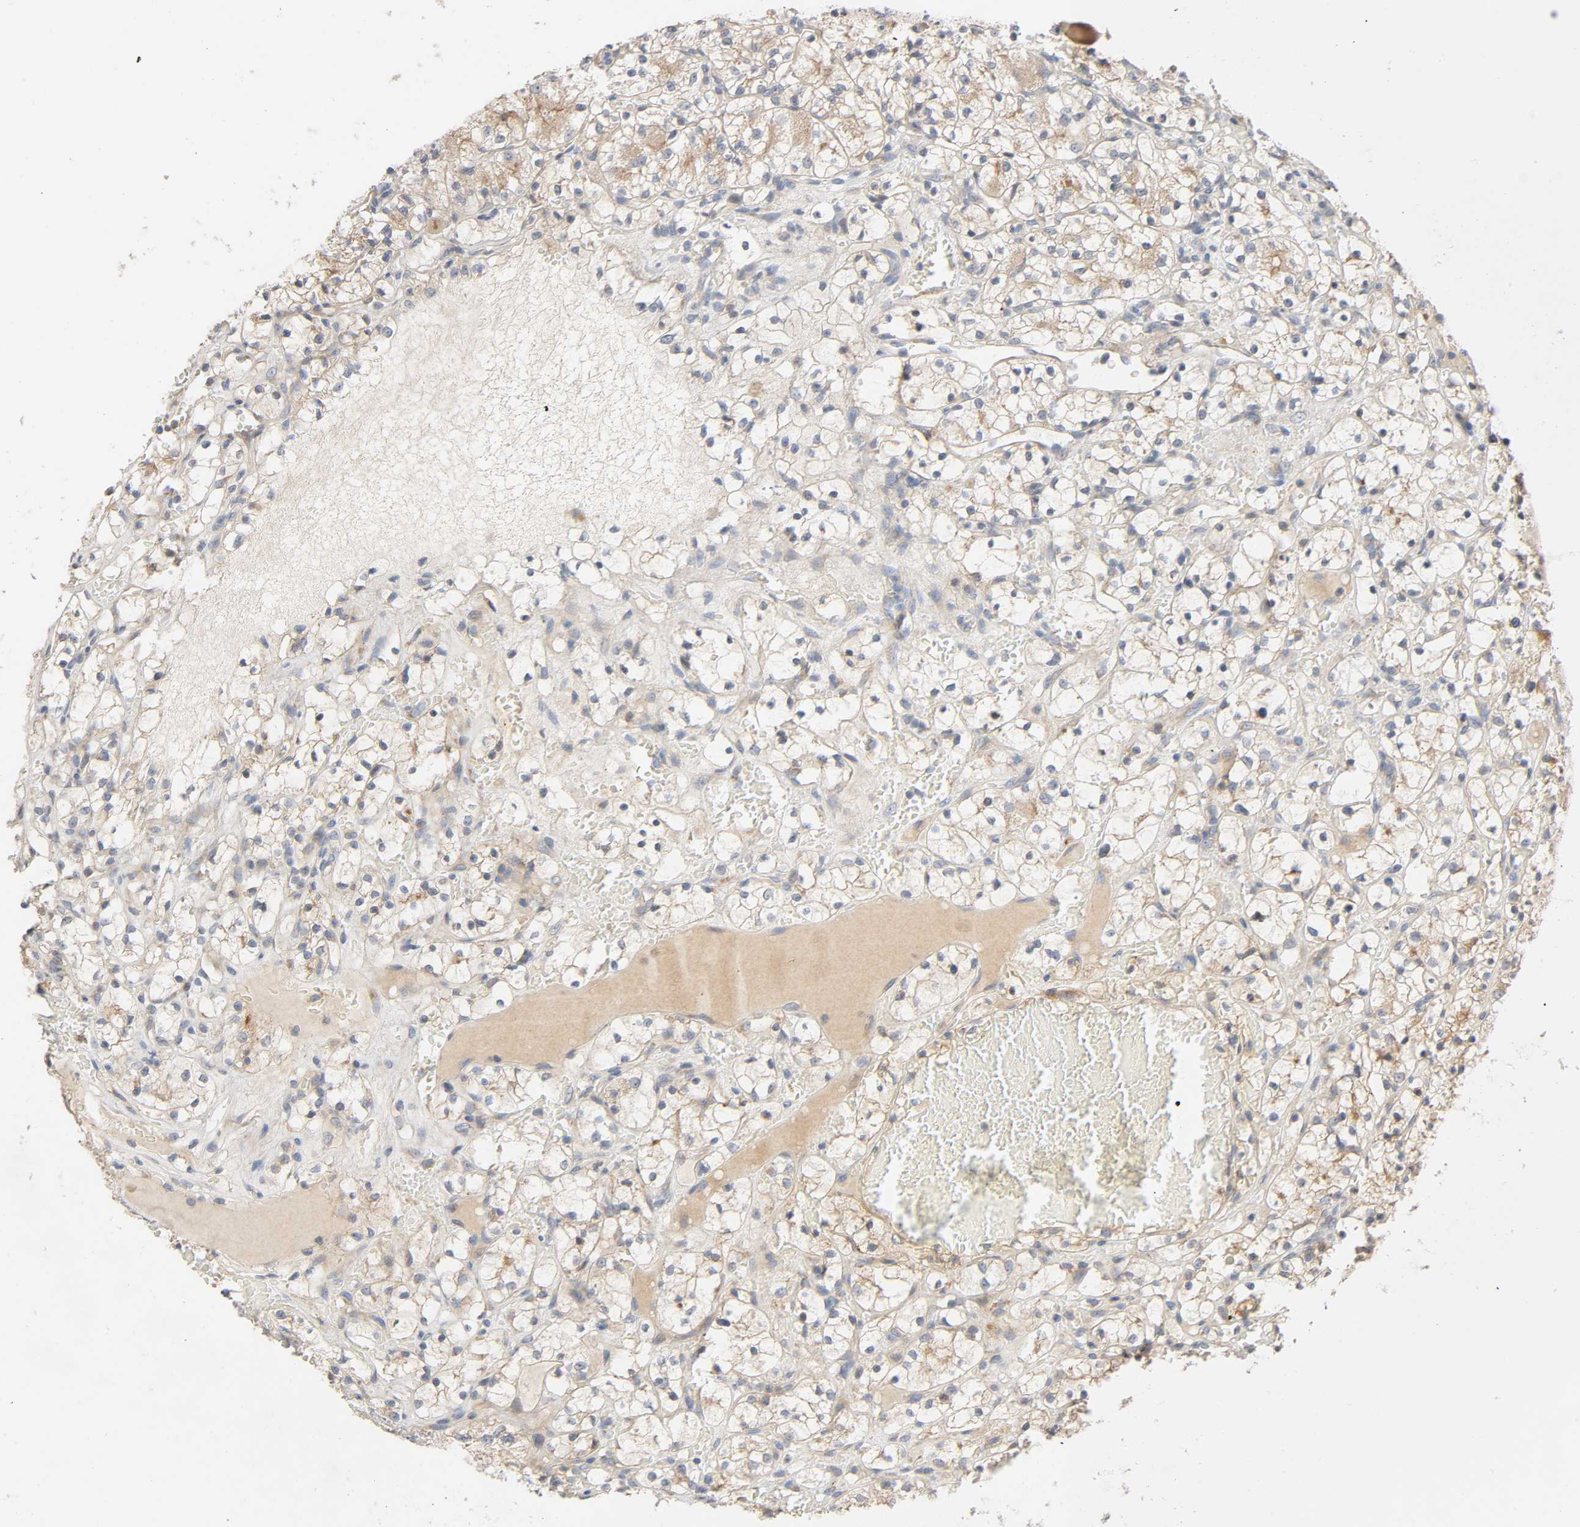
{"staining": {"intensity": "weak", "quantity": "<25%", "location": "cytoplasmic/membranous"}, "tissue": "renal cancer", "cell_type": "Tumor cells", "image_type": "cancer", "snomed": [{"axis": "morphology", "description": "Adenocarcinoma, NOS"}, {"axis": "topography", "description": "Kidney"}], "caption": "An image of adenocarcinoma (renal) stained for a protein displays no brown staining in tumor cells. (DAB (3,3'-diaminobenzidine) immunohistochemistry visualized using brightfield microscopy, high magnification).", "gene": "SGSM1", "patient": {"sex": "female", "age": 60}}